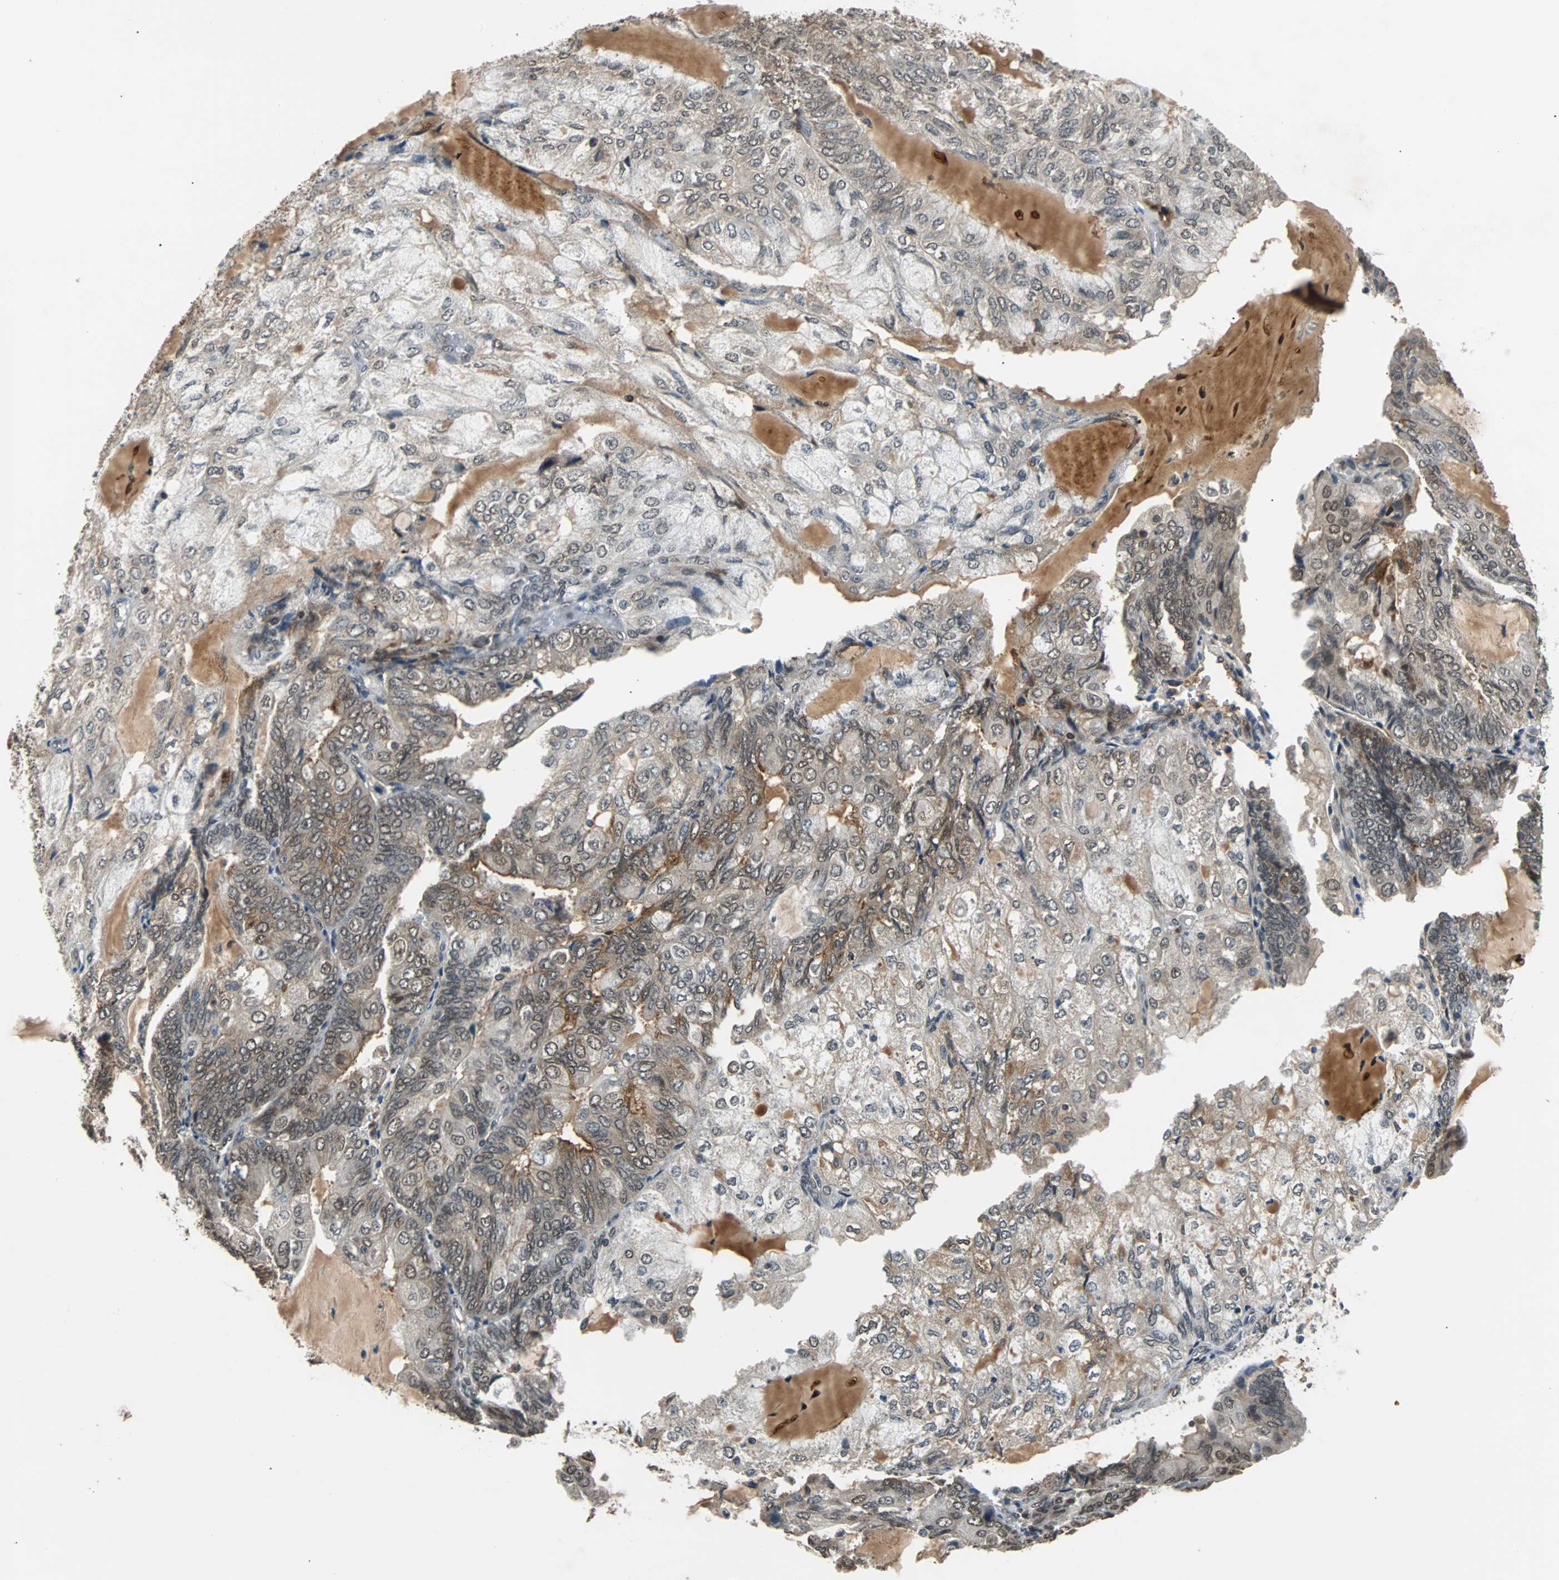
{"staining": {"intensity": "weak", "quantity": "25%-75%", "location": "cytoplasmic/membranous,nuclear"}, "tissue": "endometrial cancer", "cell_type": "Tumor cells", "image_type": "cancer", "snomed": [{"axis": "morphology", "description": "Adenocarcinoma, NOS"}, {"axis": "topography", "description": "Endometrium"}], "caption": "The immunohistochemical stain labels weak cytoplasmic/membranous and nuclear expression in tumor cells of endometrial cancer tissue.", "gene": "PHC1", "patient": {"sex": "female", "age": 81}}